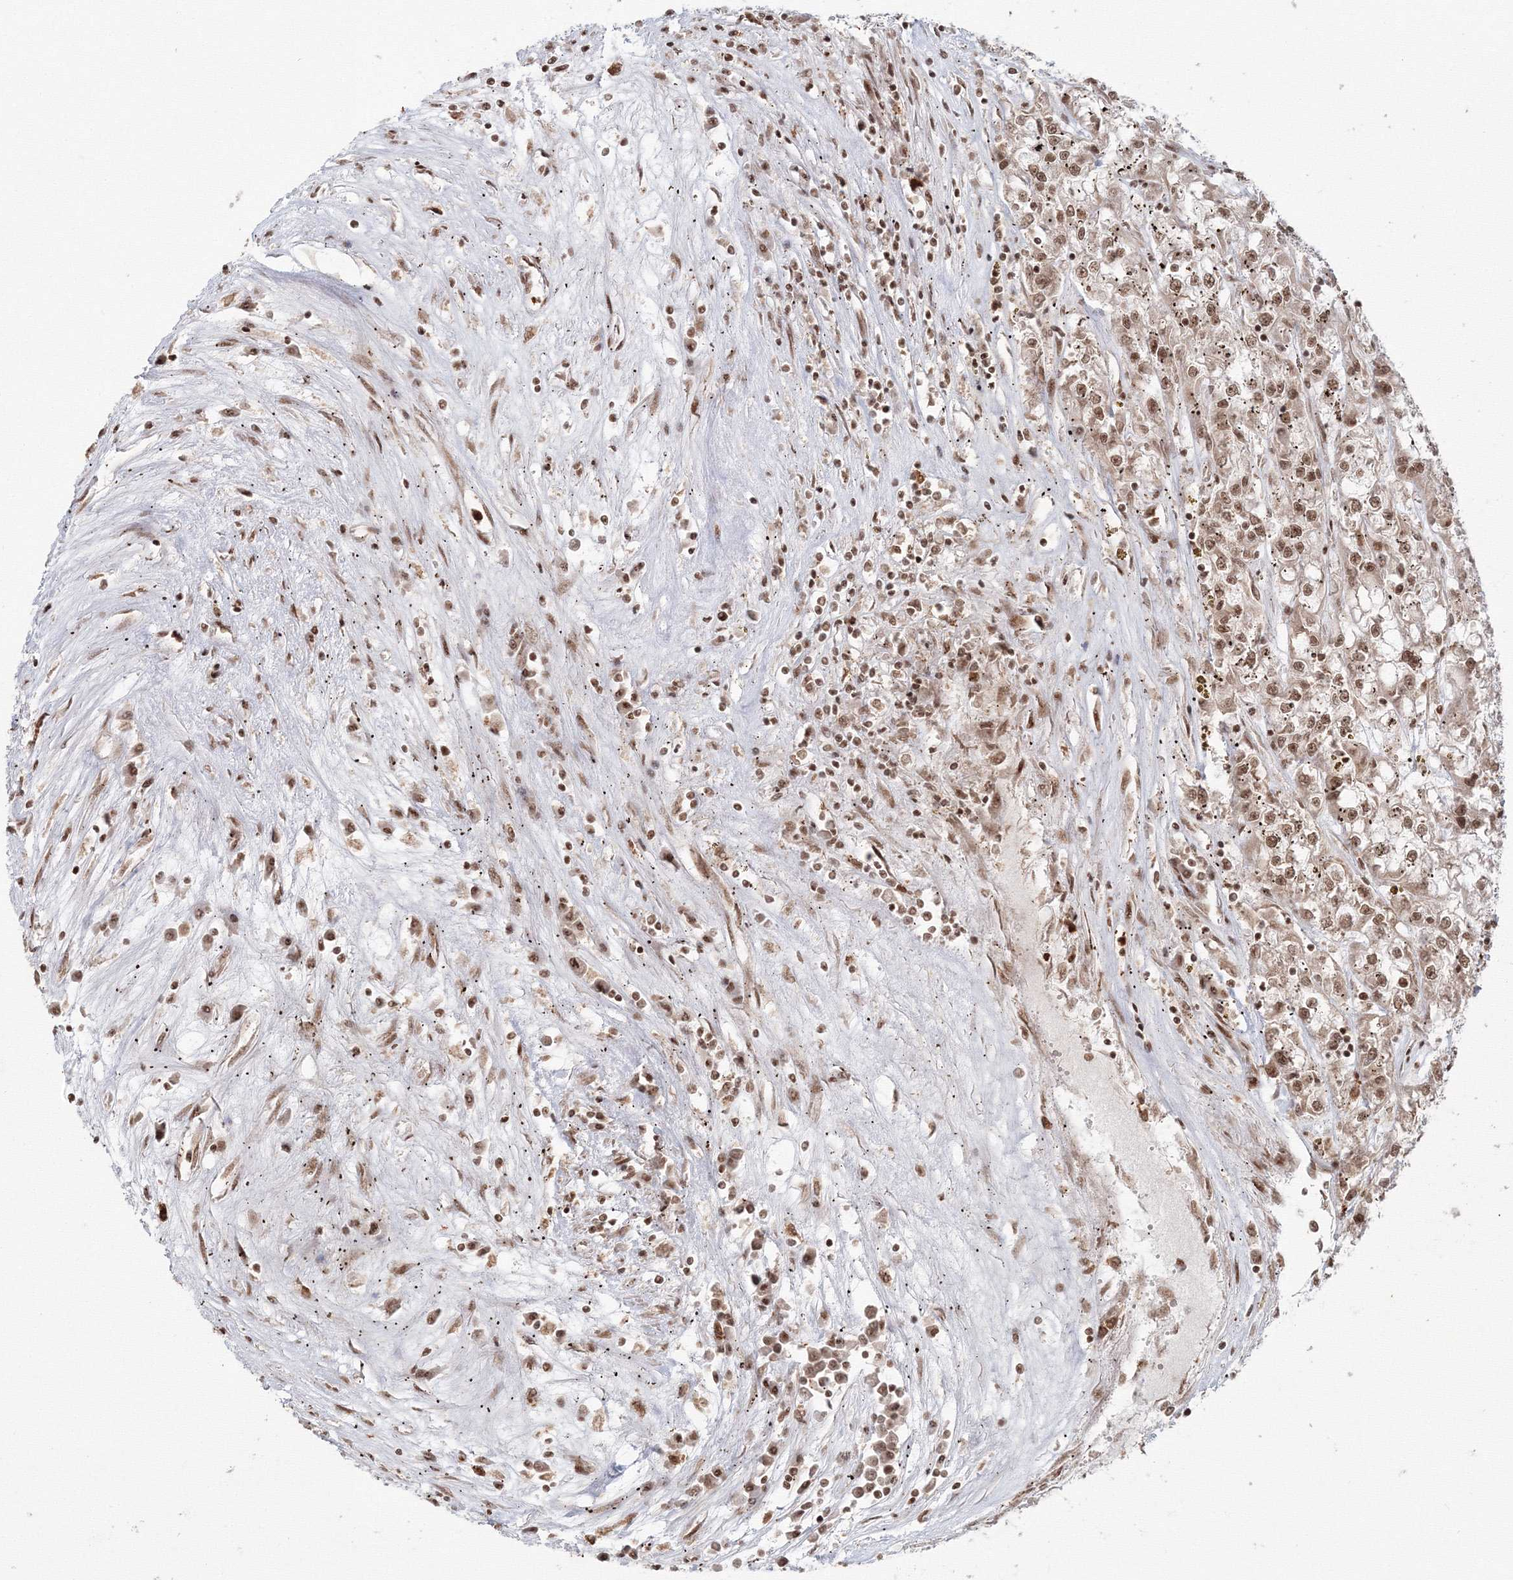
{"staining": {"intensity": "moderate", "quantity": ">75%", "location": "nuclear"}, "tissue": "renal cancer", "cell_type": "Tumor cells", "image_type": "cancer", "snomed": [{"axis": "morphology", "description": "Adenocarcinoma, NOS"}, {"axis": "topography", "description": "Kidney"}], "caption": "Protein staining by IHC reveals moderate nuclear positivity in approximately >75% of tumor cells in renal adenocarcinoma. Using DAB (brown) and hematoxylin (blue) stains, captured at high magnification using brightfield microscopy.", "gene": "KIF20A", "patient": {"sex": "female", "age": 52}}